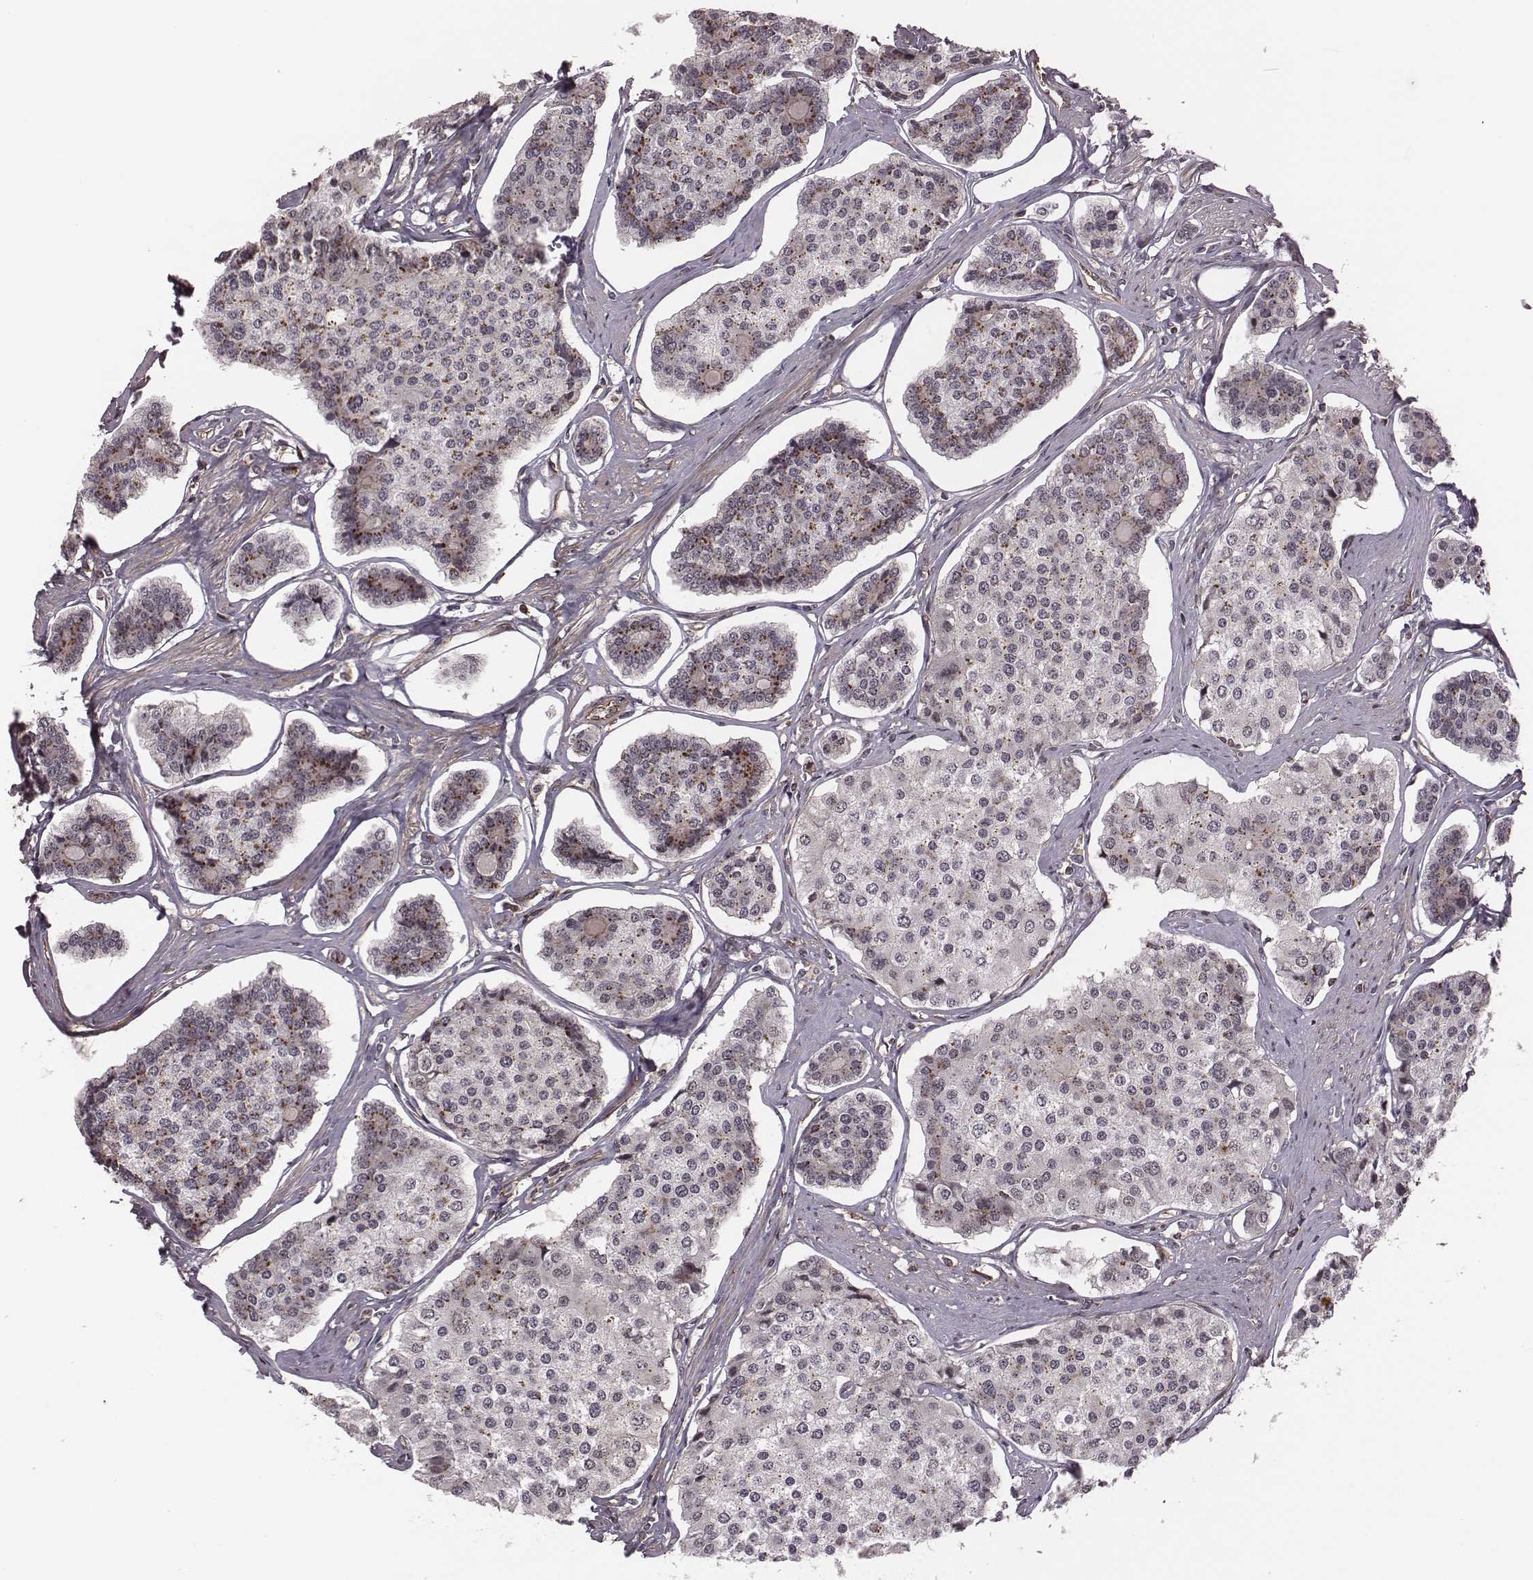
{"staining": {"intensity": "negative", "quantity": "none", "location": "none"}, "tissue": "carcinoid", "cell_type": "Tumor cells", "image_type": "cancer", "snomed": [{"axis": "morphology", "description": "Carcinoid, malignant, NOS"}, {"axis": "topography", "description": "Small intestine"}], "caption": "A photomicrograph of malignant carcinoid stained for a protein reveals no brown staining in tumor cells.", "gene": "RPL3", "patient": {"sex": "female", "age": 65}}